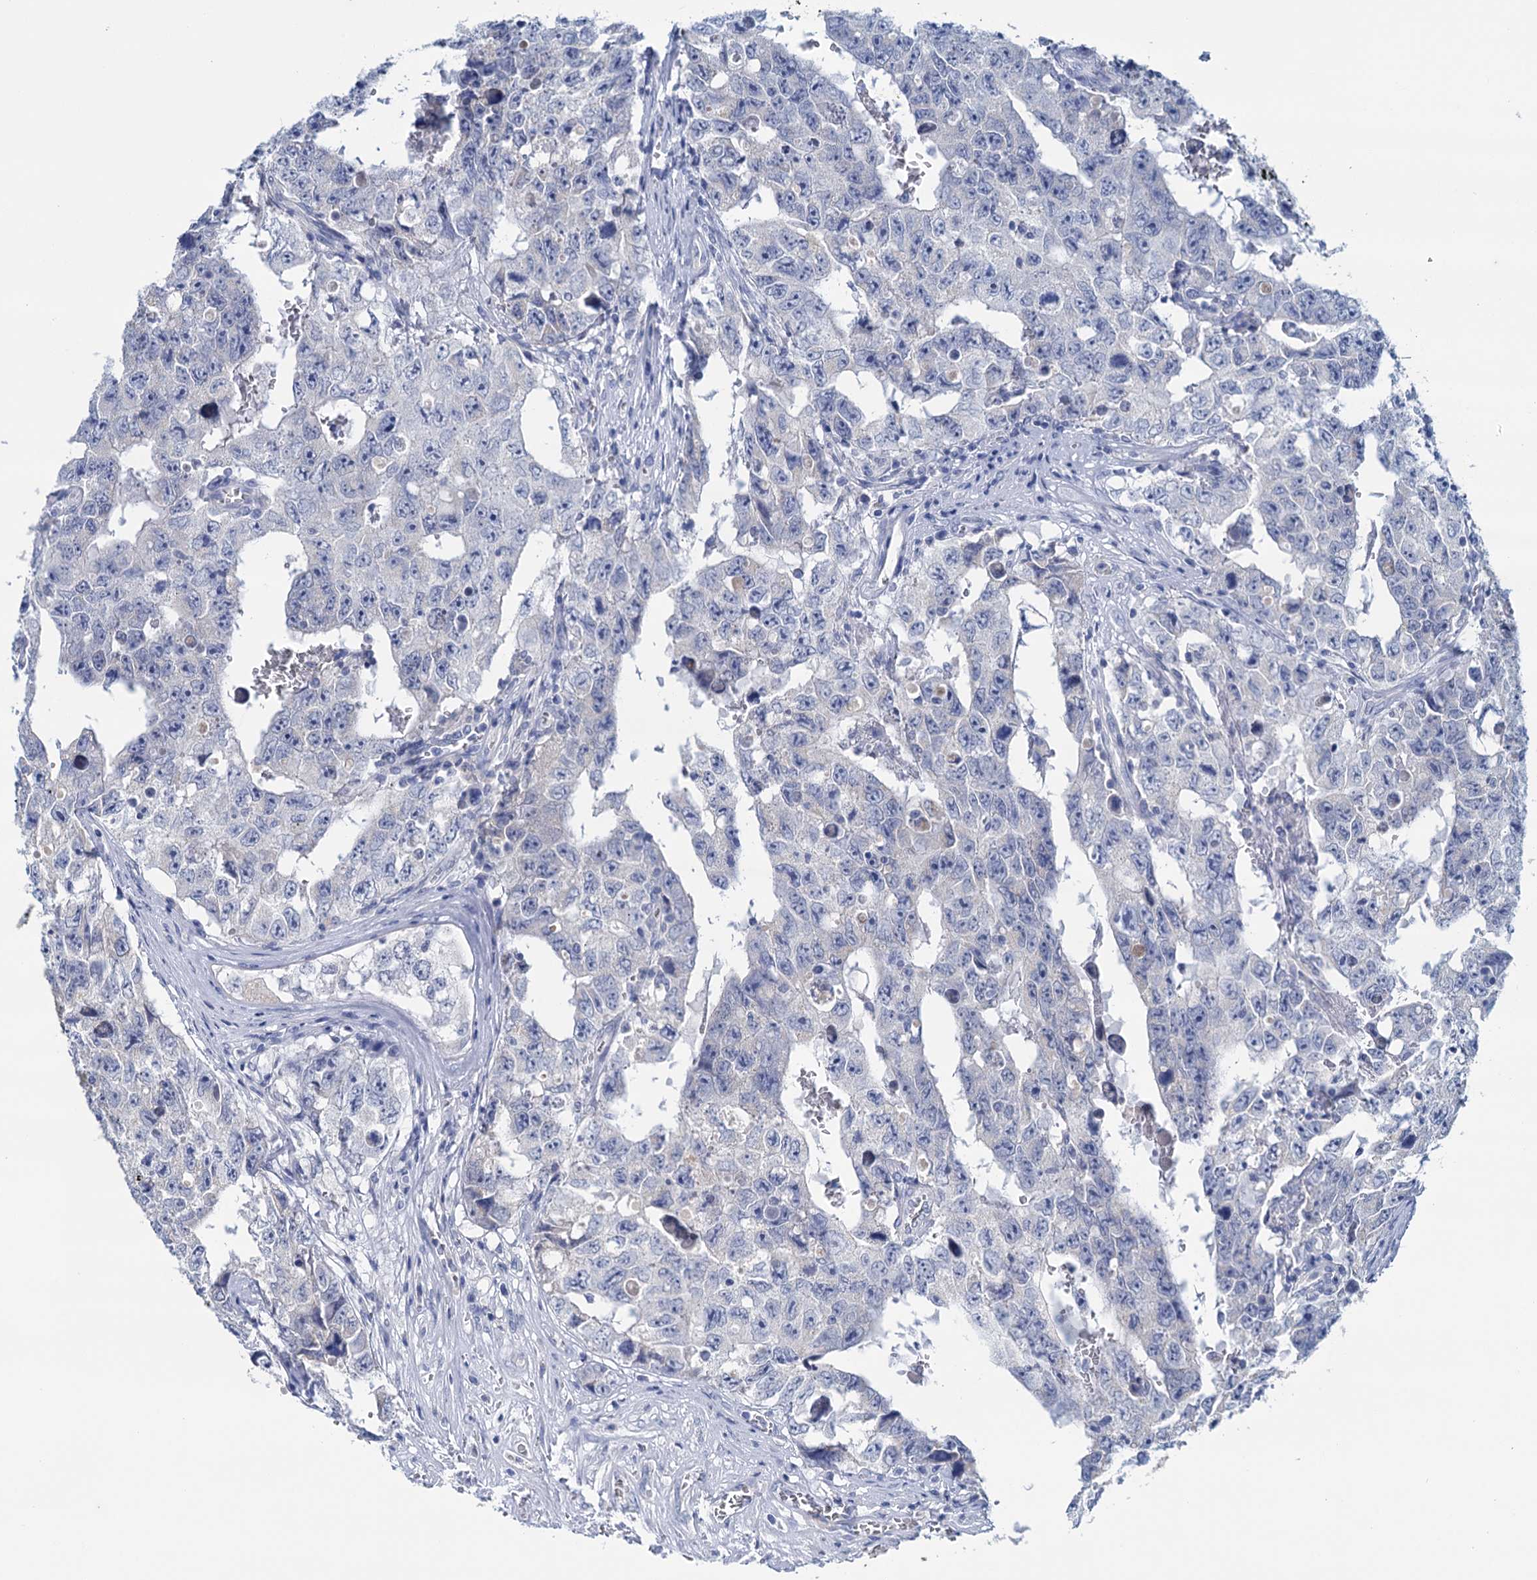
{"staining": {"intensity": "negative", "quantity": "none", "location": "none"}, "tissue": "testis cancer", "cell_type": "Tumor cells", "image_type": "cancer", "snomed": [{"axis": "morphology", "description": "Carcinoma, Embryonal, NOS"}, {"axis": "topography", "description": "Testis"}], "caption": "Testis cancer (embryonal carcinoma) was stained to show a protein in brown. There is no significant expression in tumor cells. (Immunohistochemistry, brightfield microscopy, high magnification).", "gene": "MYOZ3", "patient": {"sex": "male", "age": 17}}